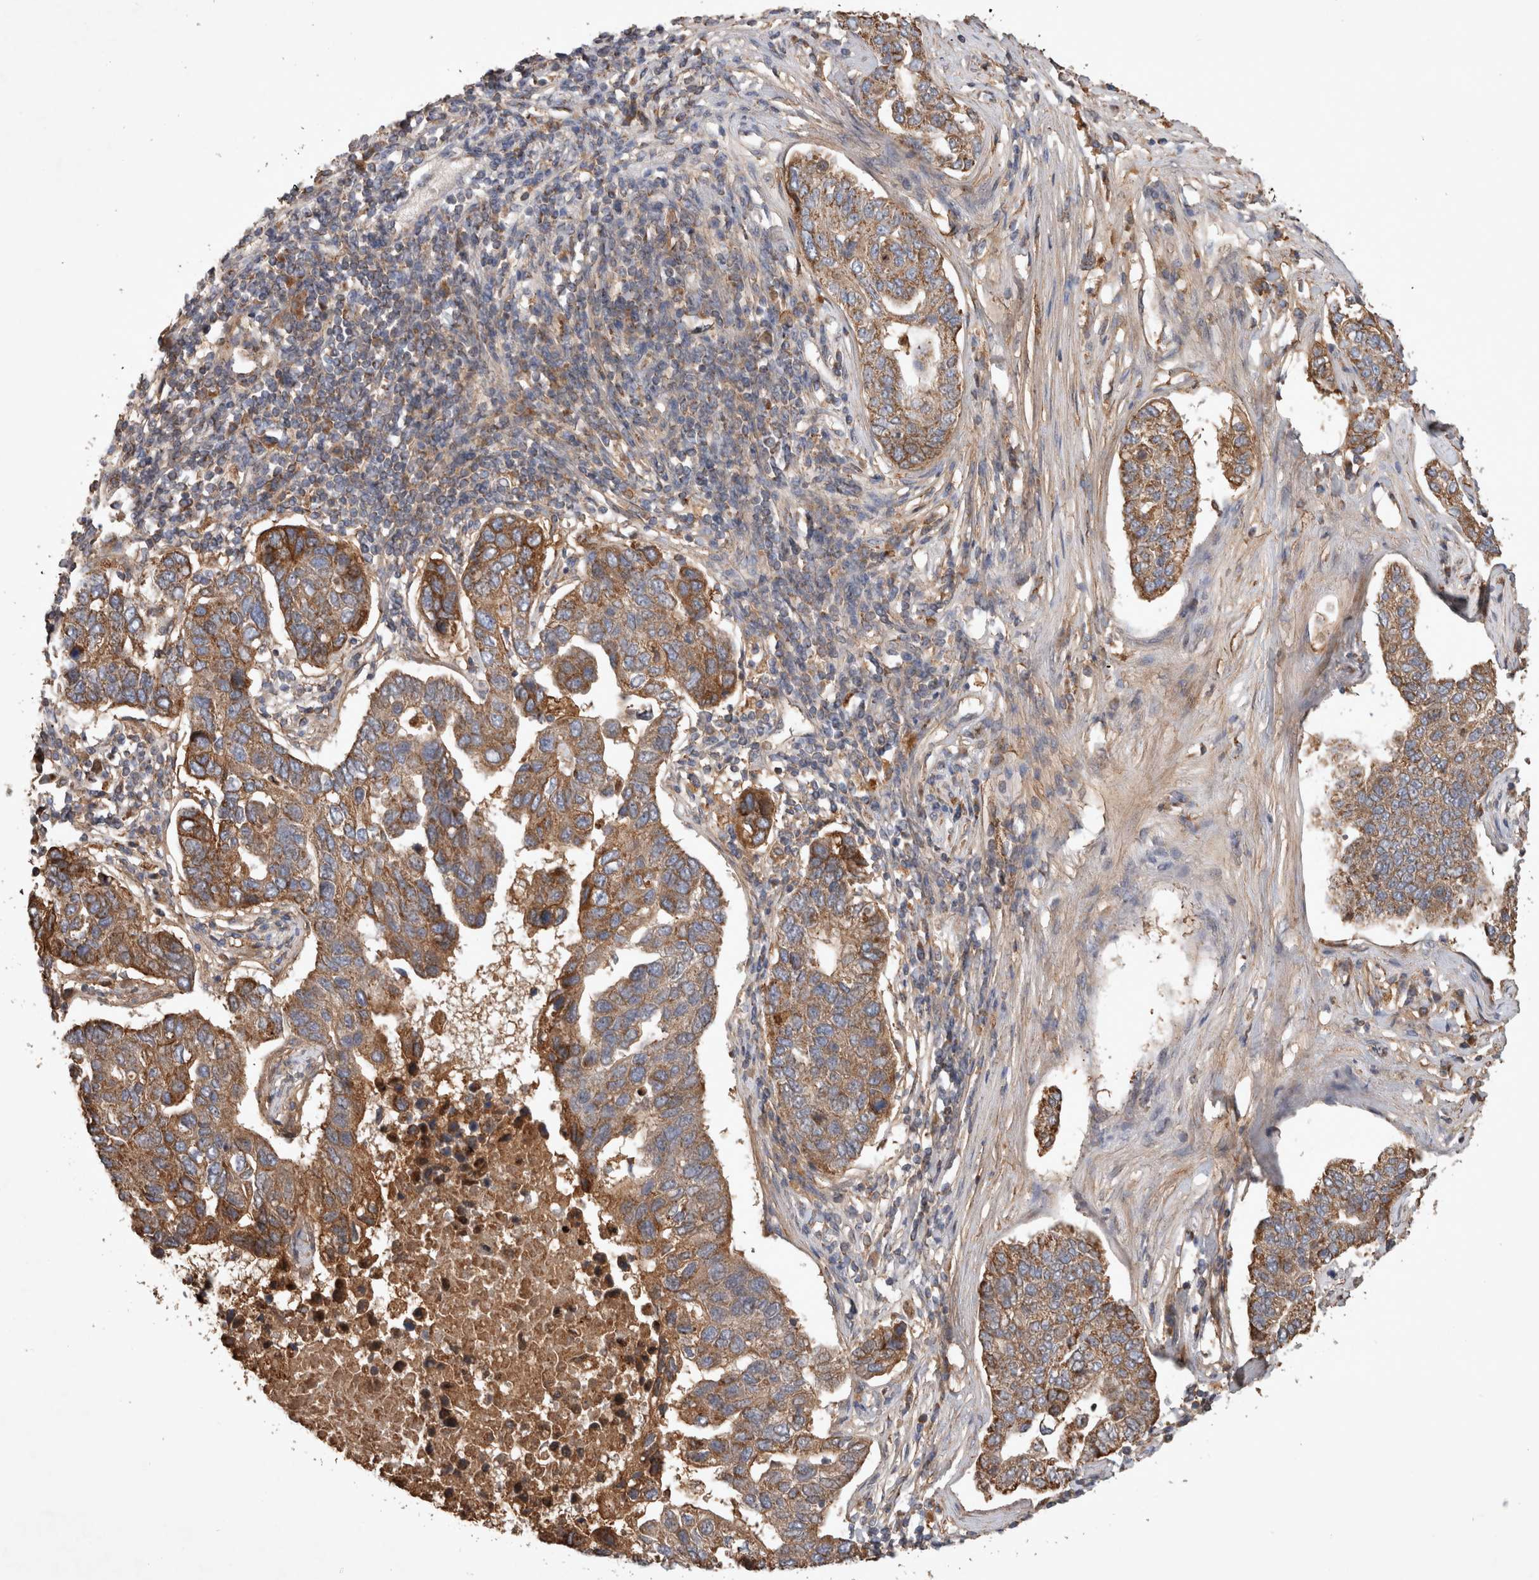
{"staining": {"intensity": "moderate", "quantity": ">75%", "location": "cytoplasmic/membranous"}, "tissue": "pancreatic cancer", "cell_type": "Tumor cells", "image_type": "cancer", "snomed": [{"axis": "morphology", "description": "Adenocarcinoma, NOS"}, {"axis": "topography", "description": "Pancreas"}], "caption": "Protein staining of pancreatic cancer (adenocarcinoma) tissue demonstrates moderate cytoplasmic/membranous staining in about >75% of tumor cells.", "gene": "SERAC1", "patient": {"sex": "female", "age": 61}}